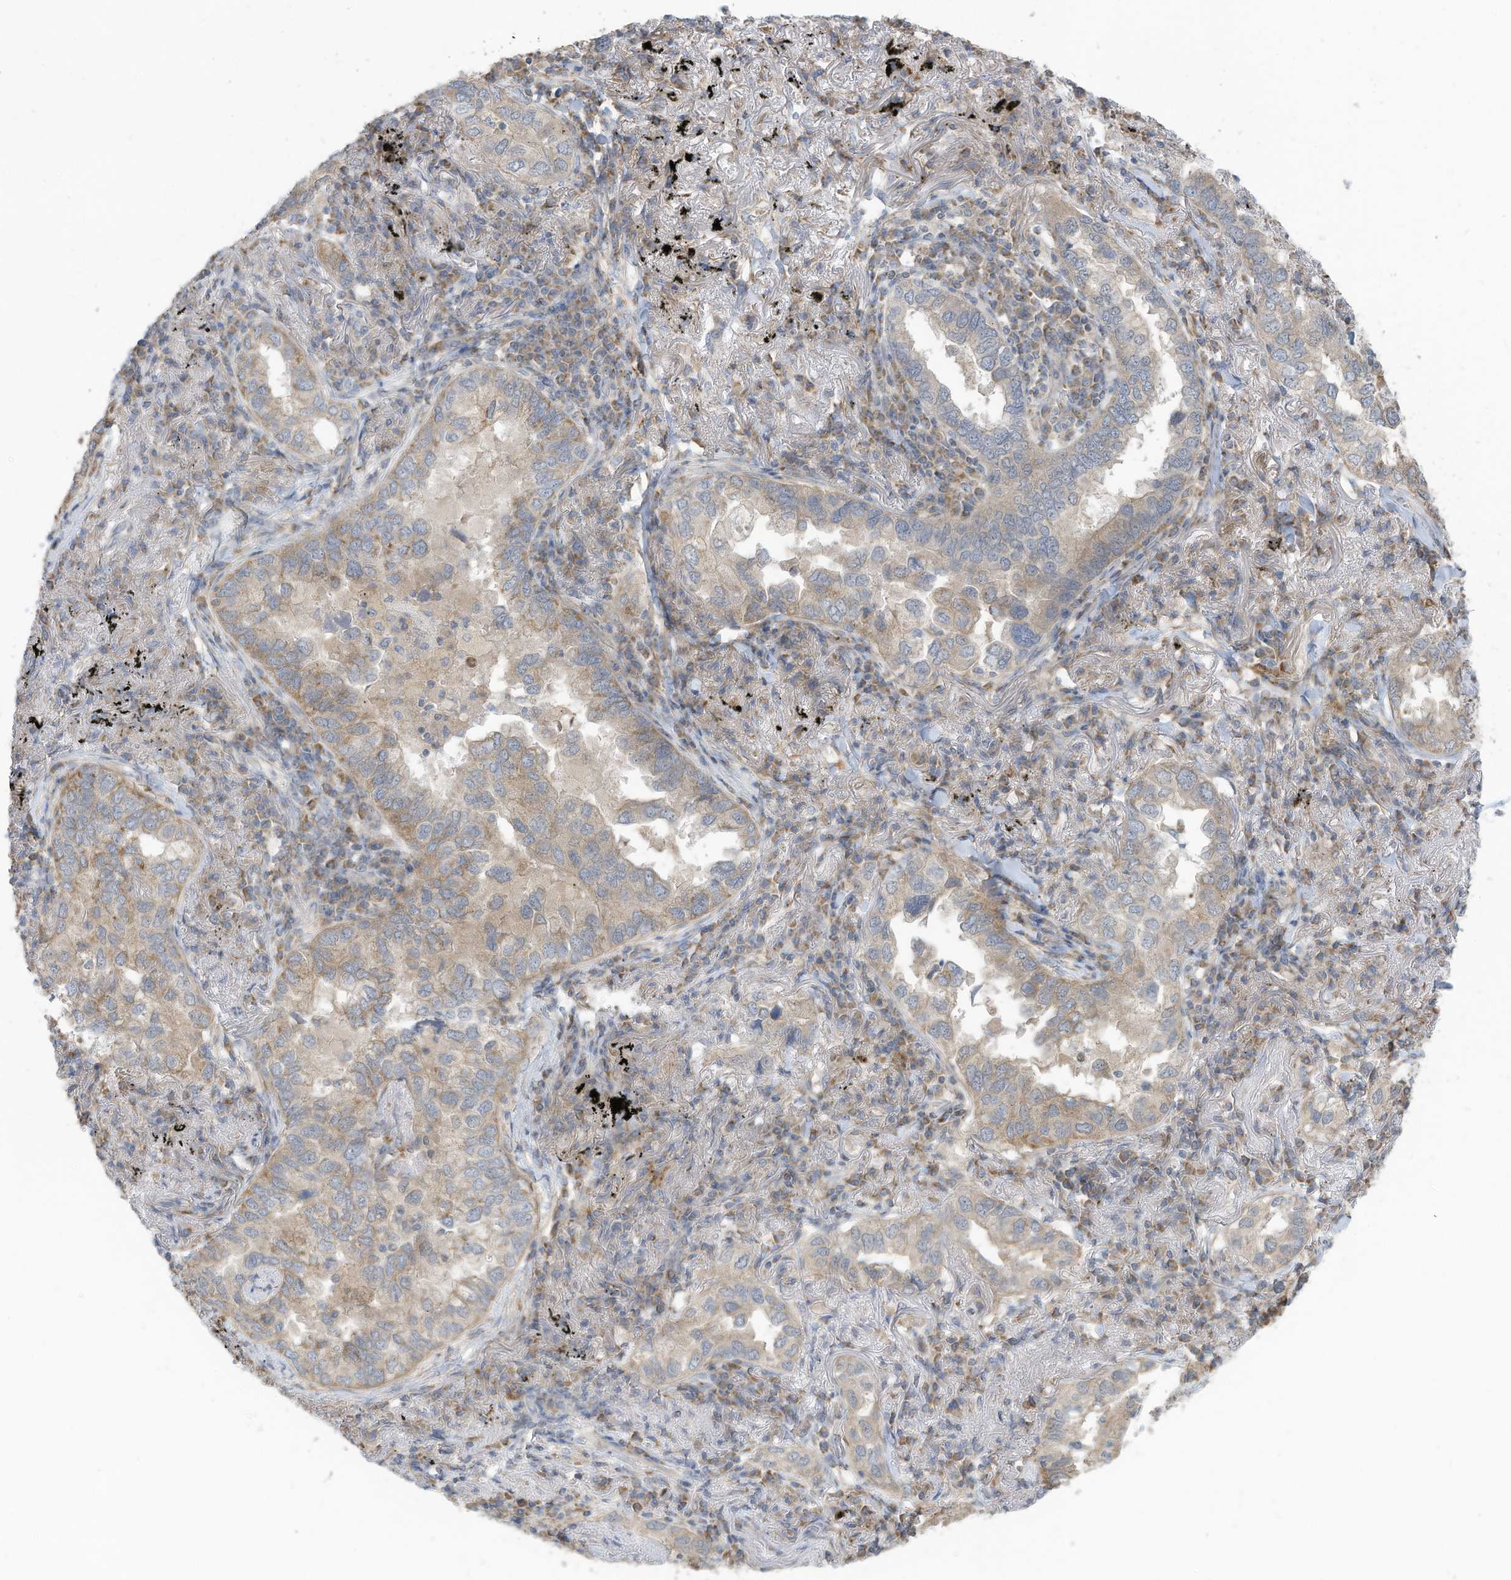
{"staining": {"intensity": "weak", "quantity": "25%-75%", "location": "cytoplasmic/membranous"}, "tissue": "lung cancer", "cell_type": "Tumor cells", "image_type": "cancer", "snomed": [{"axis": "morphology", "description": "Adenocarcinoma, NOS"}, {"axis": "topography", "description": "Lung"}], "caption": "The histopathology image demonstrates a brown stain indicating the presence of a protein in the cytoplasmic/membranous of tumor cells in lung cancer (adenocarcinoma). (DAB (3,3'-diaminobenzidine) = brown stain, brightfield microscopy at high magnification).", "gene": "GTPBP2", "patient": {"sex": "male", "age": 65}}